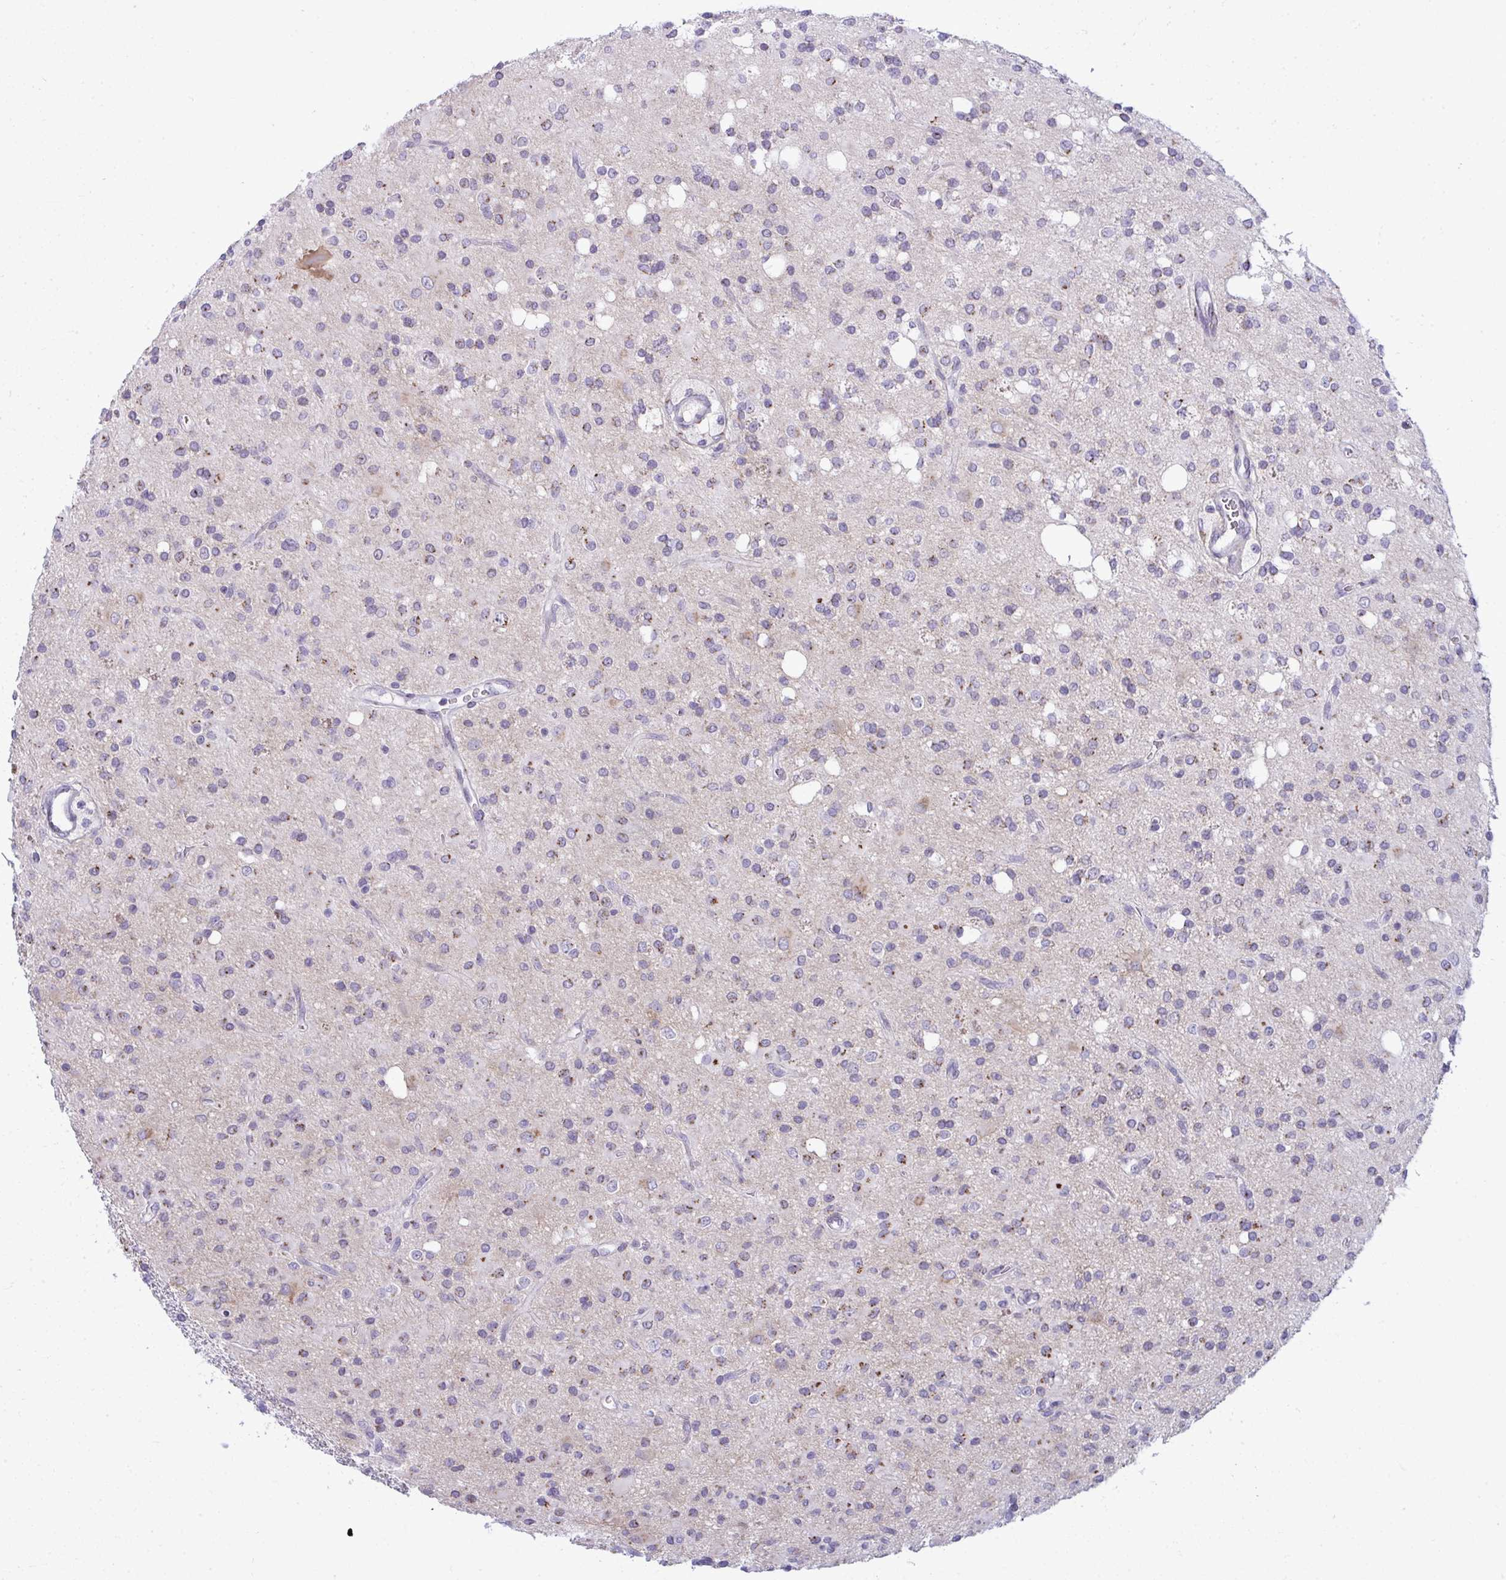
{"staining": {"intensity": "weak", "quantity": "<25%", "location": "cytoplasmic/membranous"}, "tissue": "glioma", "cell_type": "Tumor cells", "image_type": "cancer", "snomed": [{"axis": "morphology", "description": "Glioma, malignant, Low grade"}, {"axis": "topography", "description": "Brain"}], "caption": "Tumor cells are negative for protein expression in human glioma.", "gene": "DTX4", "patient": {"sex": "female", "age": 33}}